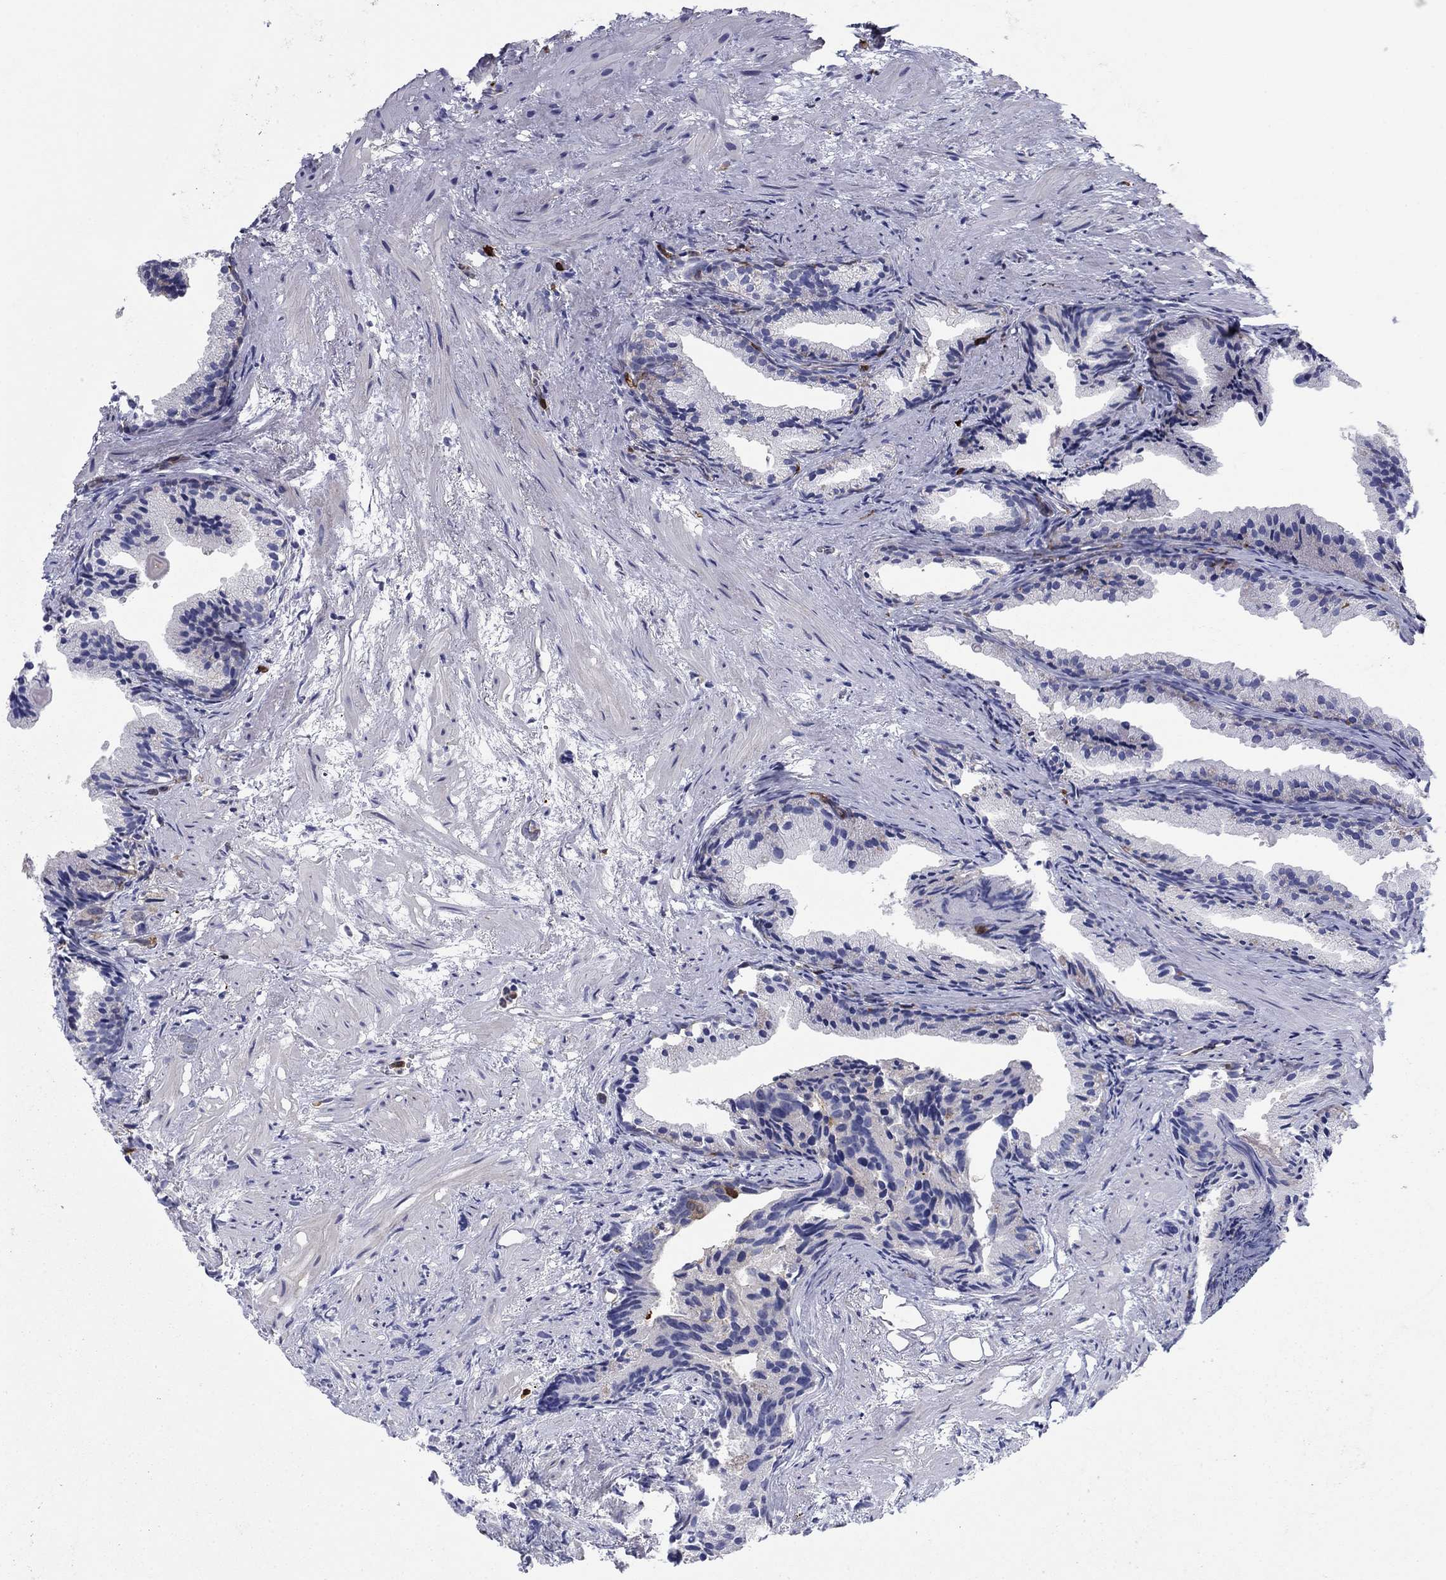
{"staining": {"intensity": "negative", "quantity": "none", "location": "none"}, "tissue": "prostate cancer", "cell_type": "Tumor cells", "image_type": "cancer", "snomed": [{"axis": "morphology", "description": "Adenocarcinoma, High grade"}, {"axis": "topography", "description": "Prostate"}], "caption": "An immunohistochemistry (IHC) image of prostate cancer is shown. There is no staining in tumor cells of prostate cancer. Brightfield microscopy of IHC stained with DAB (brown) and hematoxylin (blue), captured at high magnification.", "gene": "STMN1", "patient": {"sex": "male", "age": 90}}